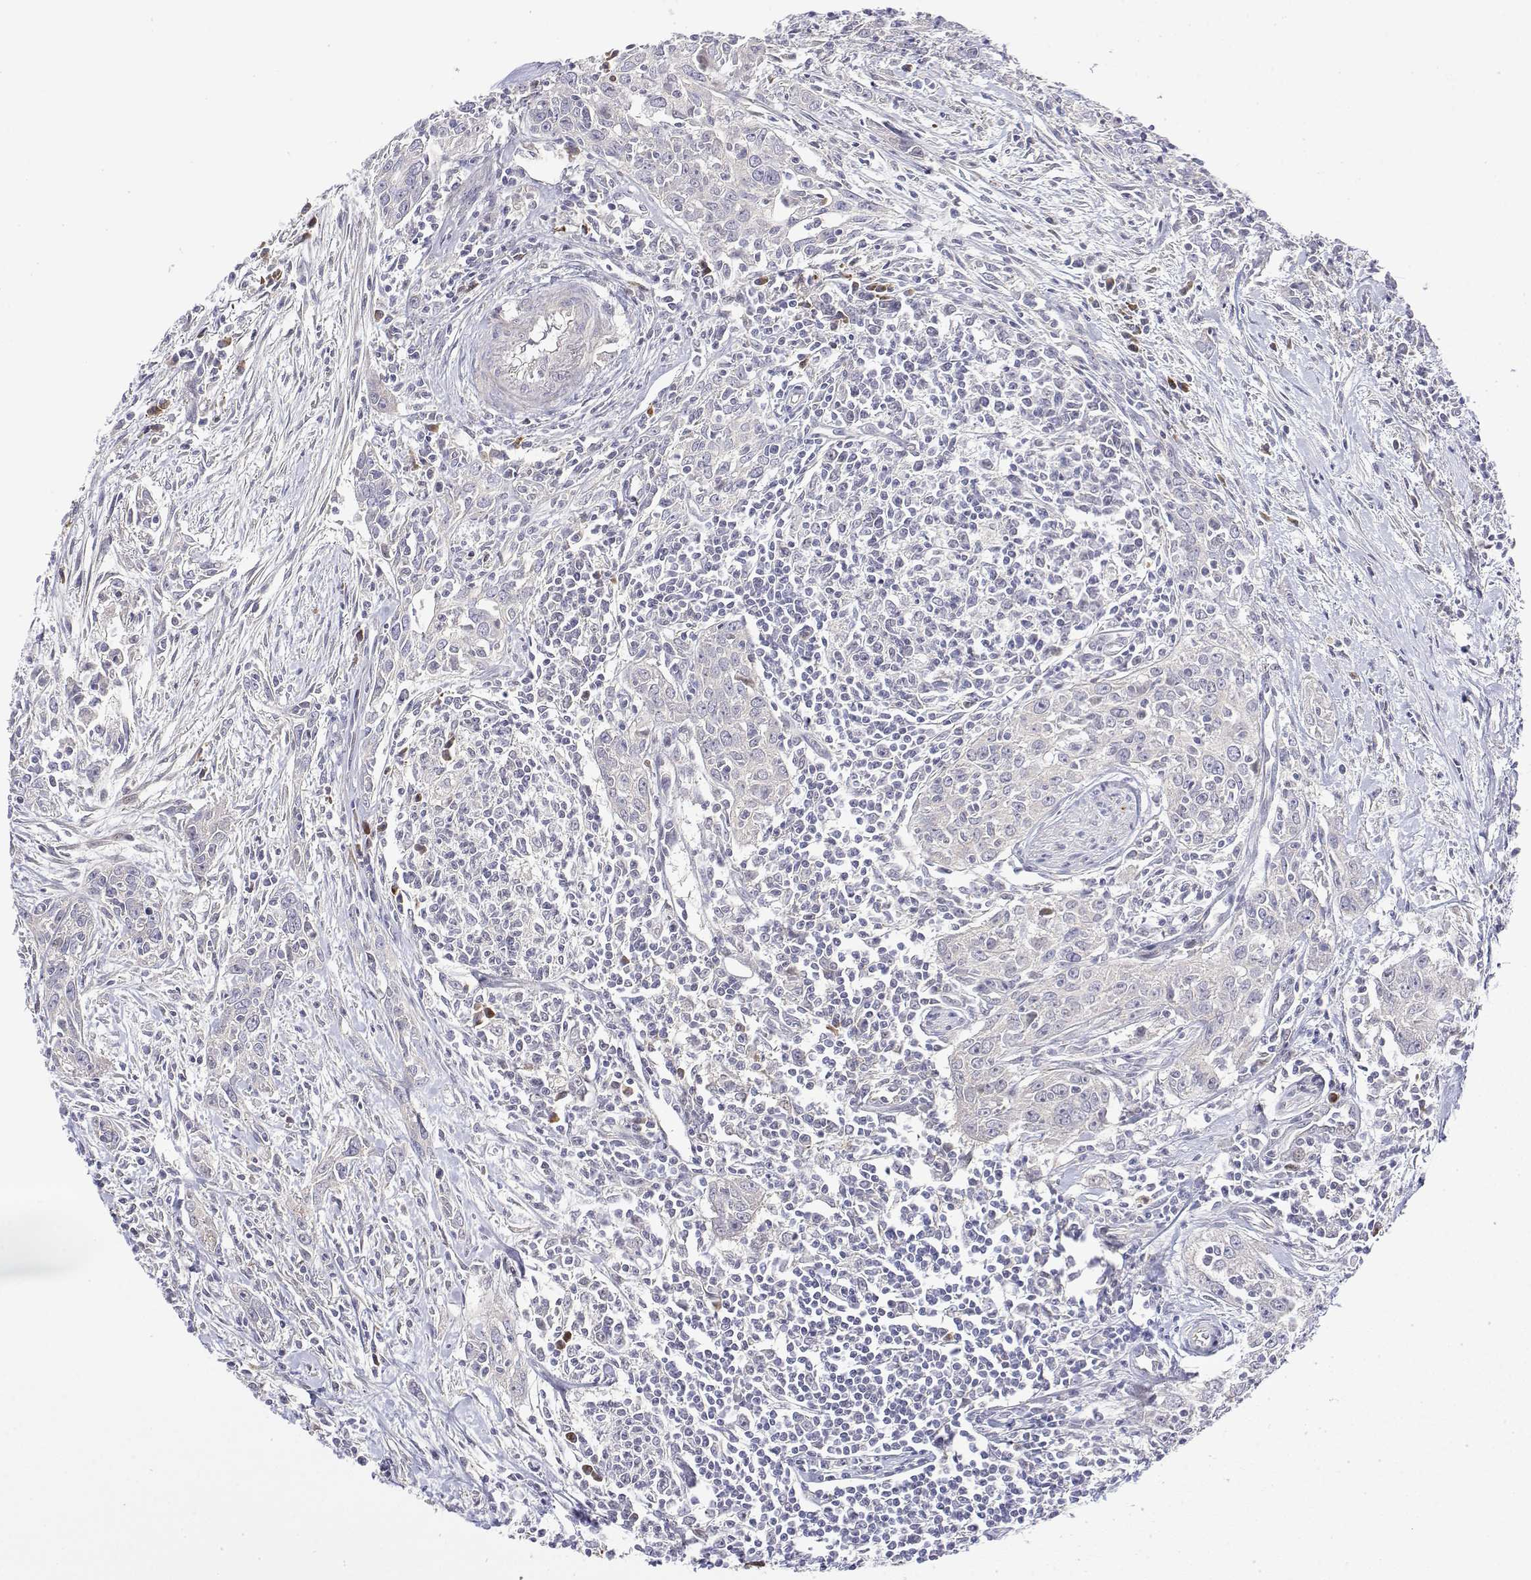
{"staining": {"intensity": "negative", "quantity": "none", "location": "none"}, "tissue": "urothelial cancer", "cell_type": "Tumor cells", "image_type": "cancer", "snomed": [{"axis": "morphology", "description": "Urothelial carcinoma, High grade"}, {"axis": "topography", "description": "Urinary bladder"}], "caption": "High magnification brightfield microscopy of urothelial cancer stained with DAB (3,3'-diaminobenzidine) (brown) and counterstained with hematoxylin (blue): tumor cells show no significant expression.", "gene": "IGFBP4", "patient": {"sex": "male", "age": 83}}